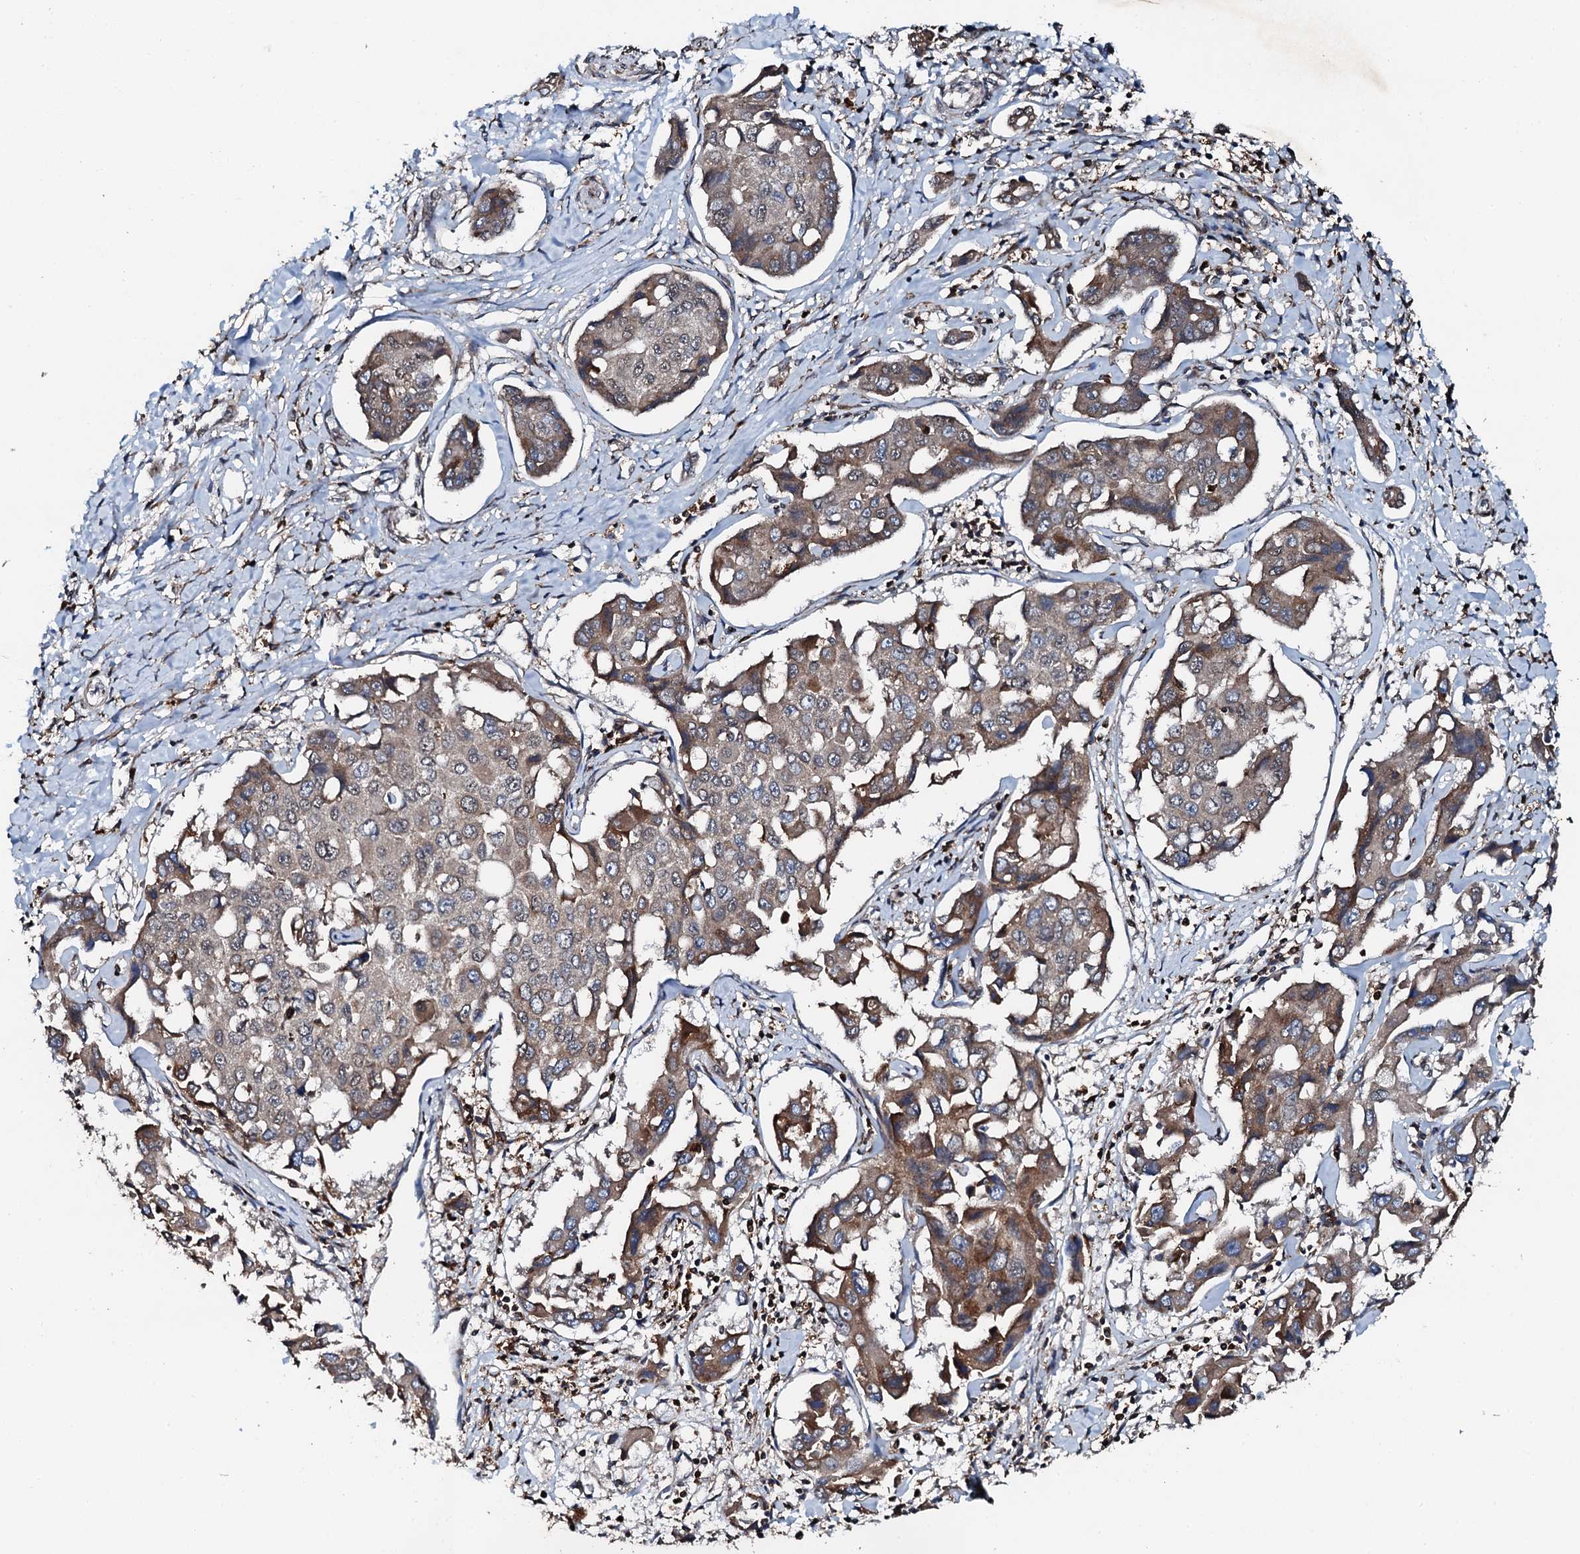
{"staining": {"intensity": "moderate", "quantity": ">75%", "location": "cytoplasmic/membranous"}, "tissue": "liver cancer", "cell_type": "Tumor cells", "image_type": "cancer", "snomed": [{"axis": "morphology", "description": "Cholangiocarcinoma"}, {"axis": "topography", "description": "Liver"}], "caption": "Liver cancer (cholangiocarcinoma) stained with immunohistochemistry demonstrates moderate cytoplasmic/membranous positivity in about >75% of tumor cells.", "gene": "EDC4", "patient": {"sex": "male", "age": 59}}